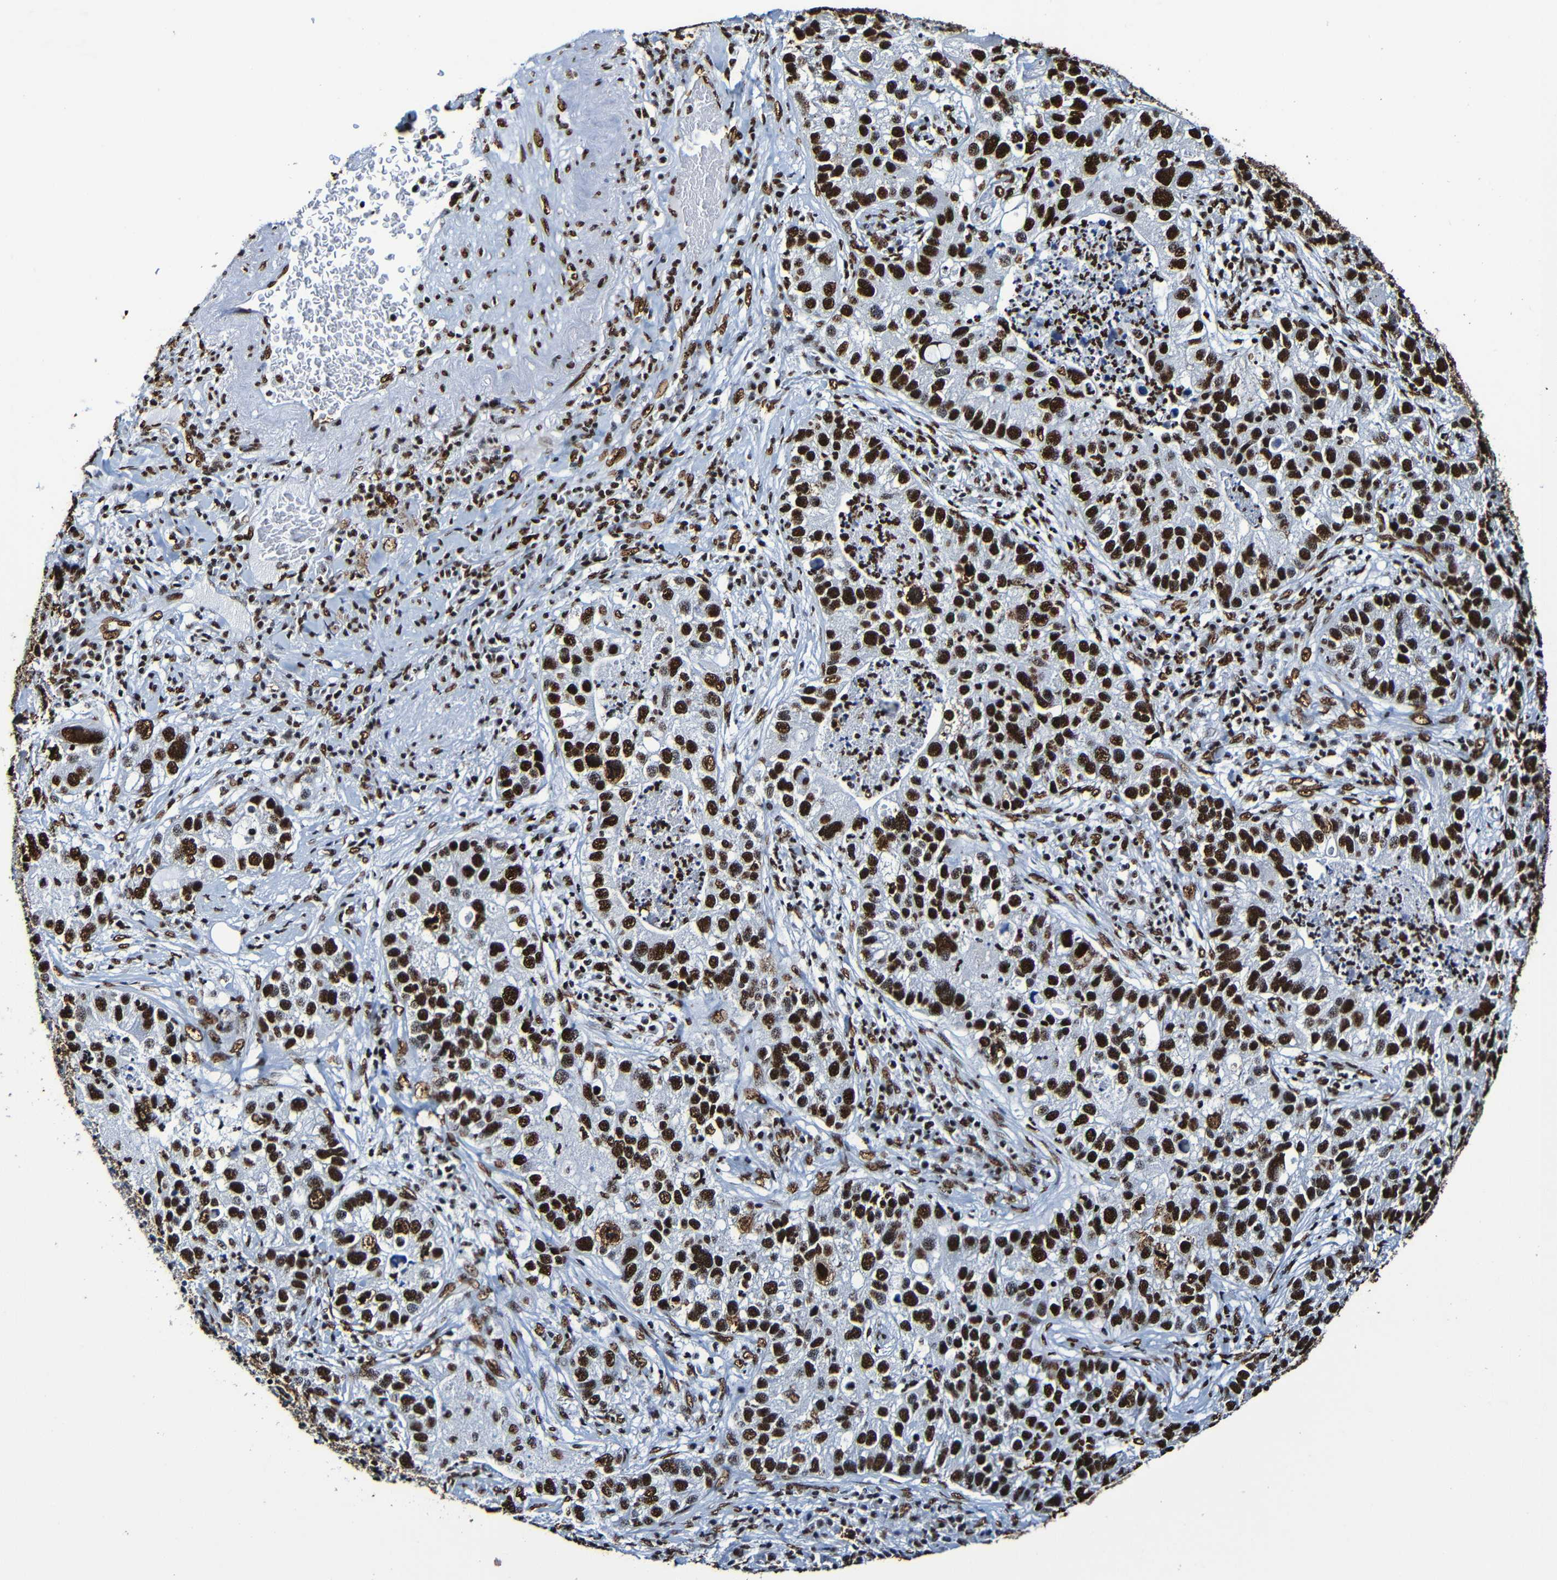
{"staining": {"intensity": "strong", "quantity": ">75%", "location": "nuclear"}, "tissue": "lung cancer", "cell_type": "Tumor cells", "image_type": "cancer", "snomed": [{"axis": "morphology", "description": "Normal tissue, NOS"}, {"axis": "morphology", "description": "Adenocarcinoma, NOS"}, {"axis": "topography", "description": "Bronchus"}, {"axis": "topography", "description": "Lung"}], "caption": "Protein expression analysis of human lung cancer reveals strong nuclear expression in about >75% of tumor cells. The staining is performed using DAB (3,3'-diaminobenzidine) brown chromogen to label protein expression. The nuclei are counter-stained blue using hematoxylin.", "gene": "SRSF3", "patient": {"sex": "male", "age": 54}}